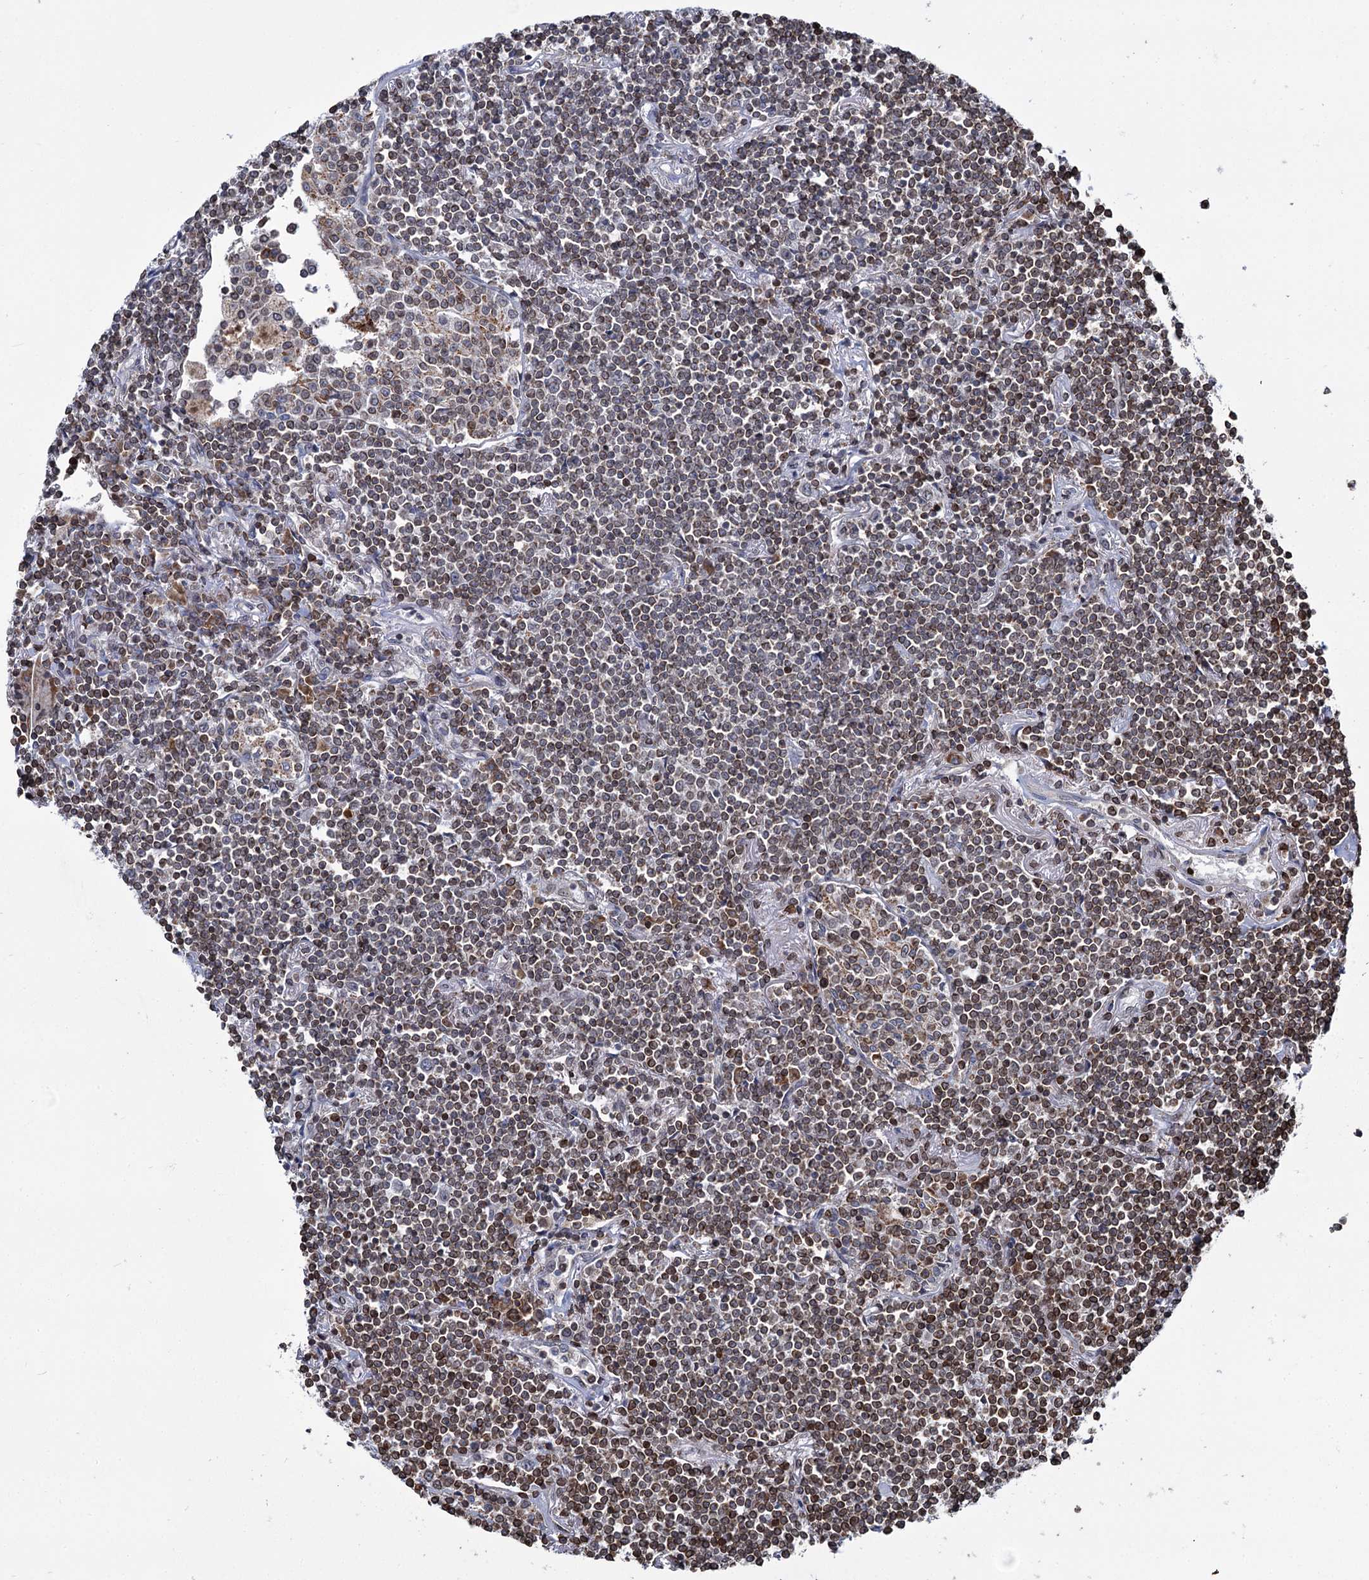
{"staining": {"intensity": "moderate", "quantity": "<25%", "location": "cytoplasmic/membranous"}, "tissue": "lymphoma", "cell_type": "Tumor cells", "image_type": "cancer", "snomed": [{"axis": "morphology", "description": "Malignant lymphoma, non-Hodgkin's type, Low grade"}, {"axis": "topography", "description": "Lung"}], "caption": "This is a histology image of immunohistochemistry (IHC) staining of low-grade malignant lymphoma, non-Hodgkin's type, which shows moderate positivity in the cytoplasmic/membranous of tumor cells.", "gene": "CFAP46", "patient": {"sex": "female", "age": 71}}